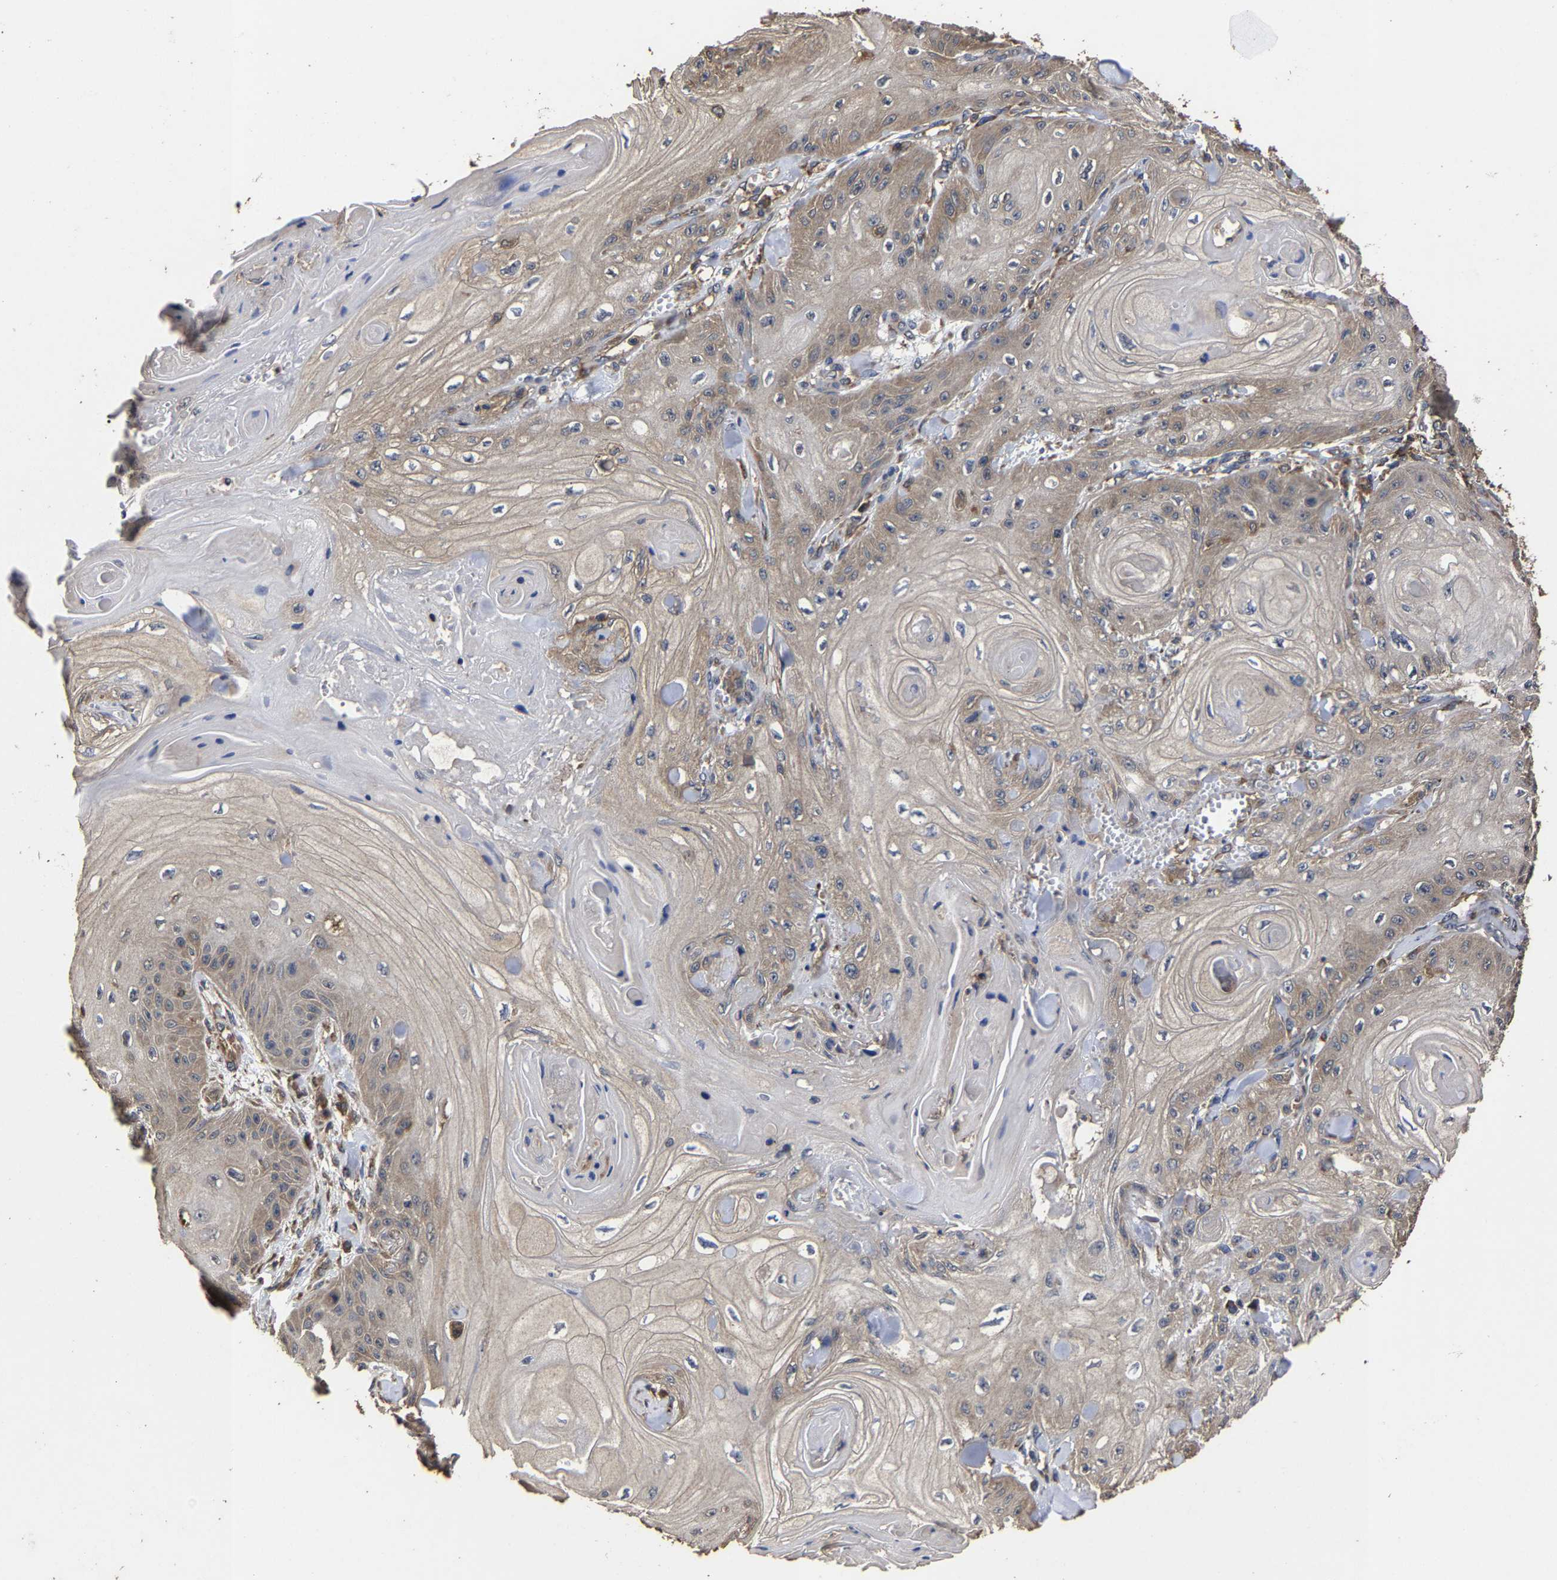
{"staining": {"intensity": "weak", "quantity": ">75%", "location": "cytoplasmic/membranous"}, "tissue": "skin cancer", "cell_type": "Tumor cells", "image_type": "cancer", "snomed": [{"axis": "morphology", "description": "Squamous cell carcinoma, NOS"}, {"axis": "topography", "description": "Skin"}], "caption": "Protein staining shows weak cytoplasmic/membranous positivity in approximately >75% of tumor cells in skin squamous cell carcinoma.", "gene": "ITCH", "patient": {"sex": "male", "age": 74}}